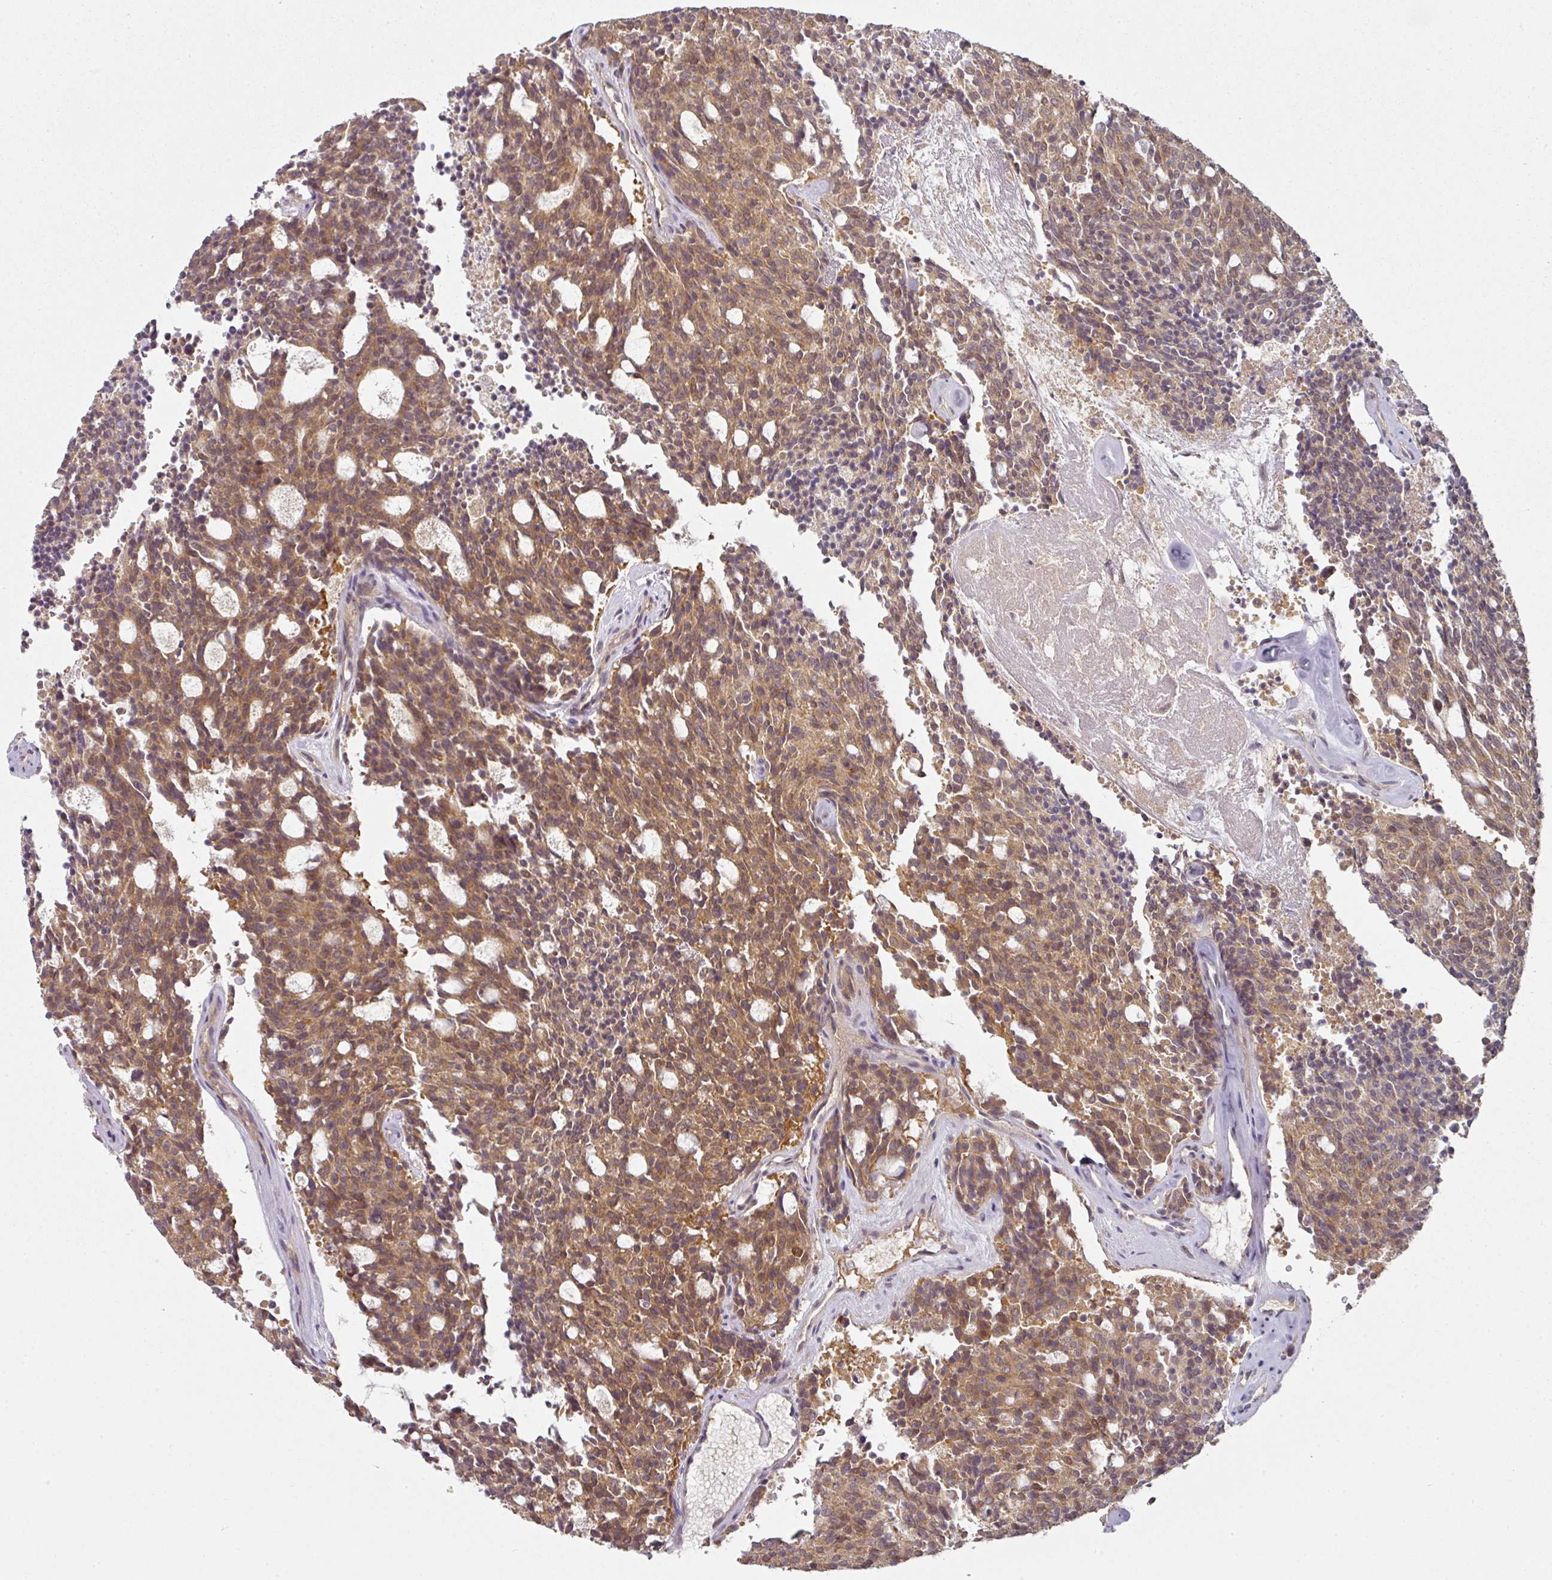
{"staining": {"intensity": "moderate", "quantity": ">75%", "location": "cytoplasmic/membranous"}, "tissue": "carcinoid", "cell_type": "Tumor cells", "image_type": "cancer", "snomed": [{"axis": "morphology", "description": "Carcinoid, malignant, NOS"}, {"axis": "topography", "description": "Pancreas"}], "caption": "High-magnification brightfield microscopy of carcinoid stained with DAB (3,3'-diaminobenzidine) (brown) and counterstained with hematoxylin (blue). tumor cells exhibit moderate cytoplasmic/membranous expression is identified in approximately>75% of cells. The staining is performed using DAB (3,3'-diaminobenzidine) brown chromogen to label protein expression. The nuclei are counter-stained blue using hematoxylin.", "gene": "MAP2K2", "patient": {"sex": "female", "age": 54}}